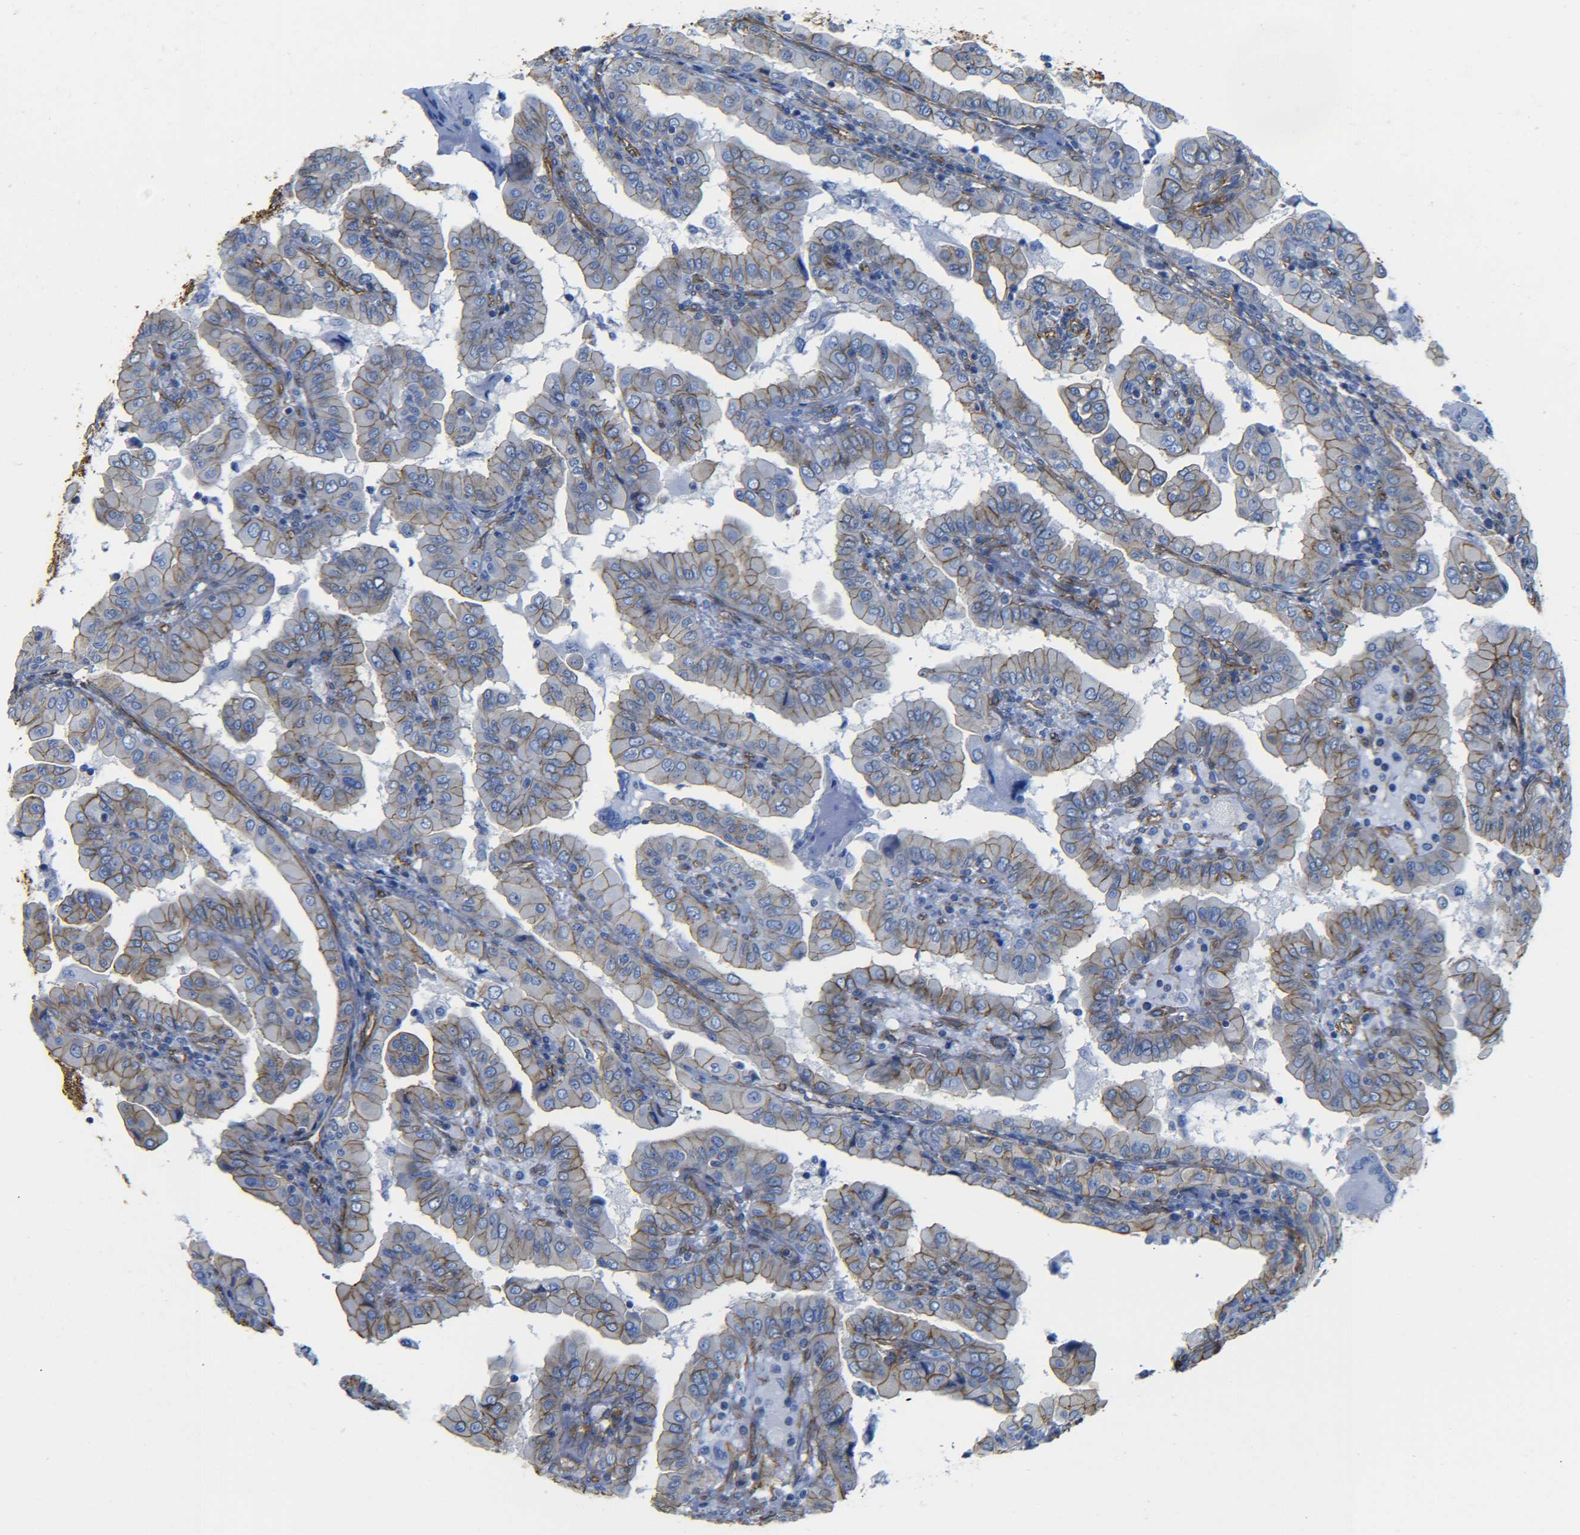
{"staining": {"intensity": "moderate", "quantity": ">75%", "location": "cytoplasmic/membranous"}, "tissue": "thyroid cancer", "cell_type": "Tumor cells", "image_type": "cancer", "snomed": [{"axis": "morphology", "description": "Papillary adenocarcinoma, NOS"}, {"axis": "topography", "description": "Thyroid gland"}], "caption": "Moderate cytoplasmic/membranous positivity is identified in approximately >75% of tumor cells in thyroid papillary adenocarcinoma.", "gene": "SPTBN1", "patient": {"sex": "male", "age": 33}}